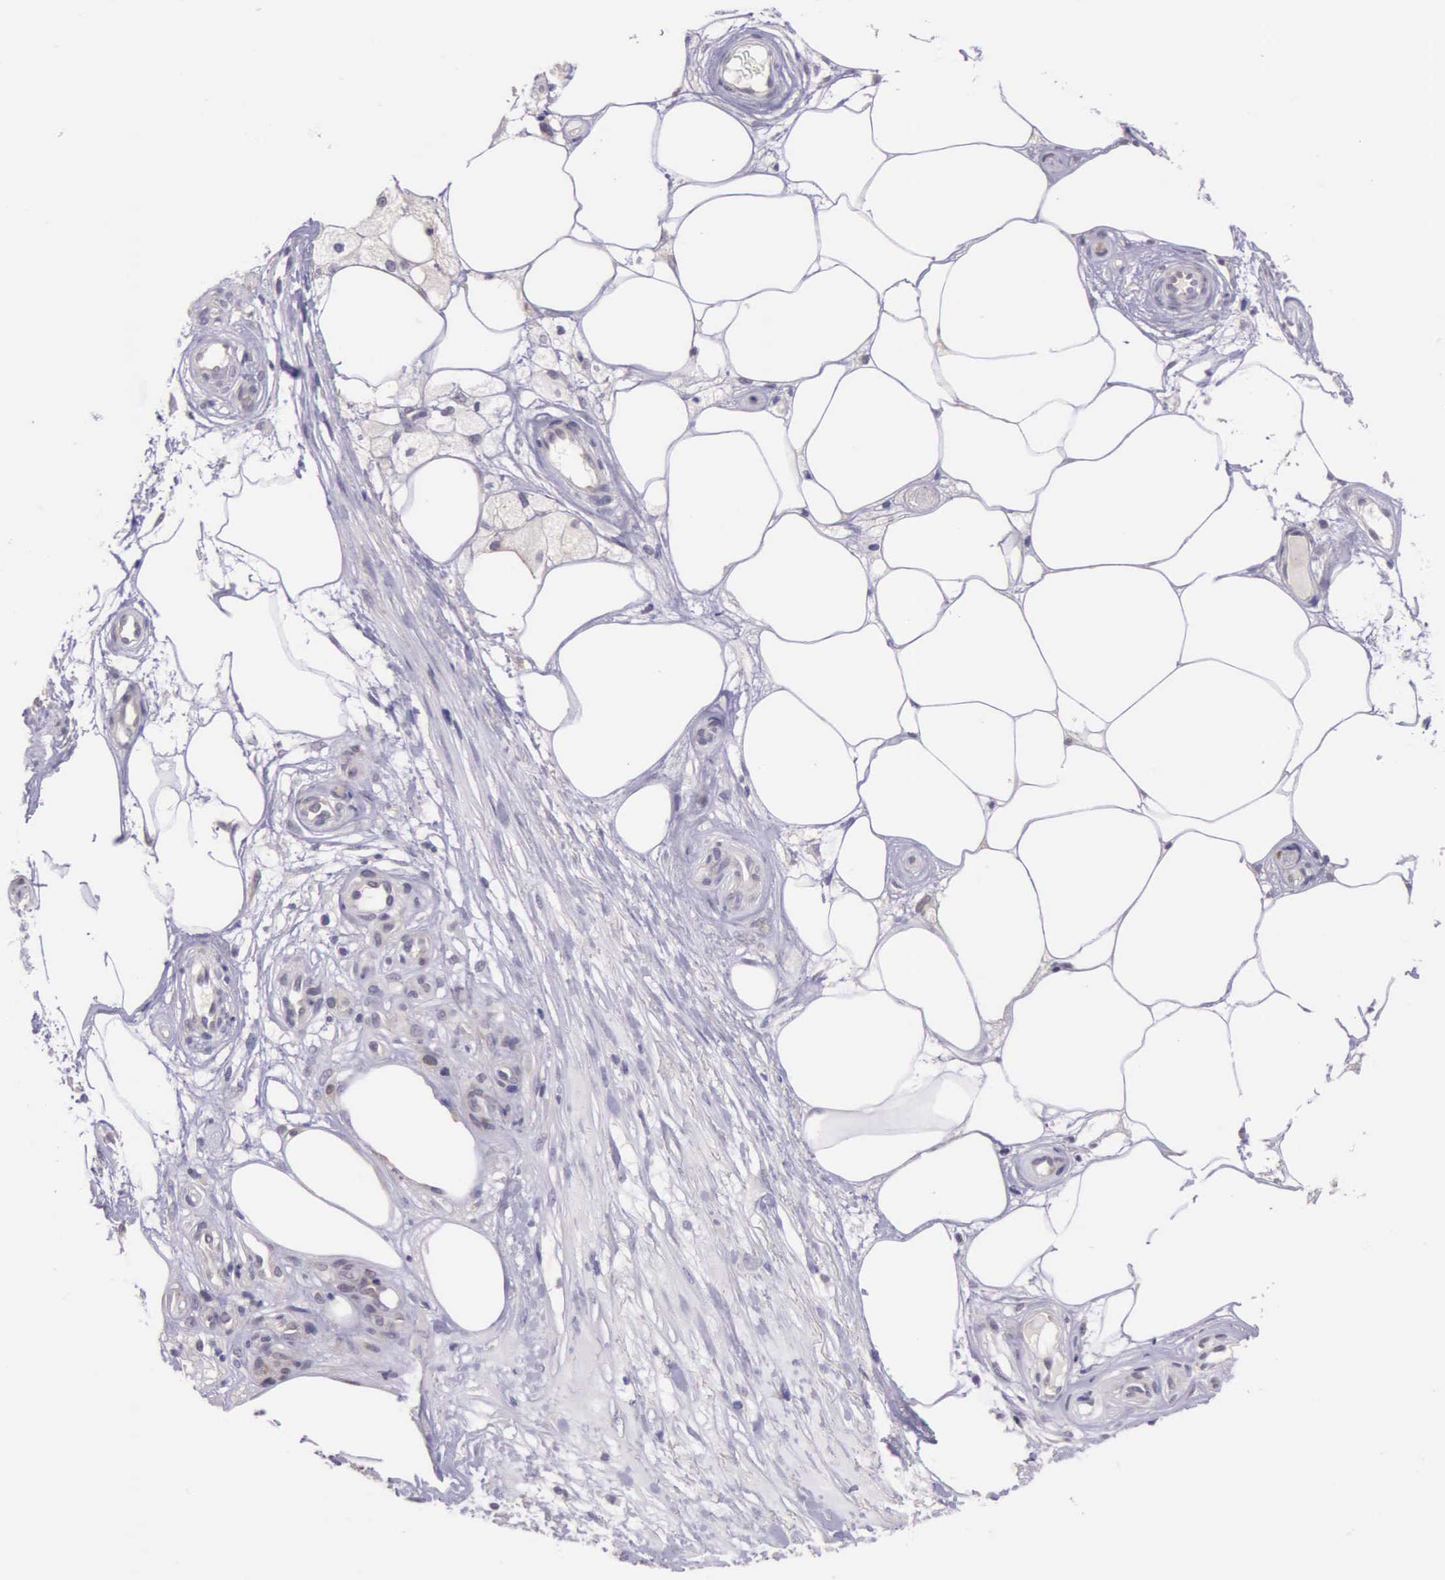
{"staining": {"intensity": "negative", "quantity": "none", "location": "none"}, "tissue": "melanoma", "cell_type": "Tumor cells", "image_type": "cancer", "snomed": [{"axis": "morphology", "description": "Malignant melanoma, NOS"}, {"axis": "topography", "description": "Skin"}], "caption": "Histopathology image shows no protein positivity in tumor cells of melanoma tissue.", "gene": "PLEK2", "patient": {"sex": "female", "age": 85}}